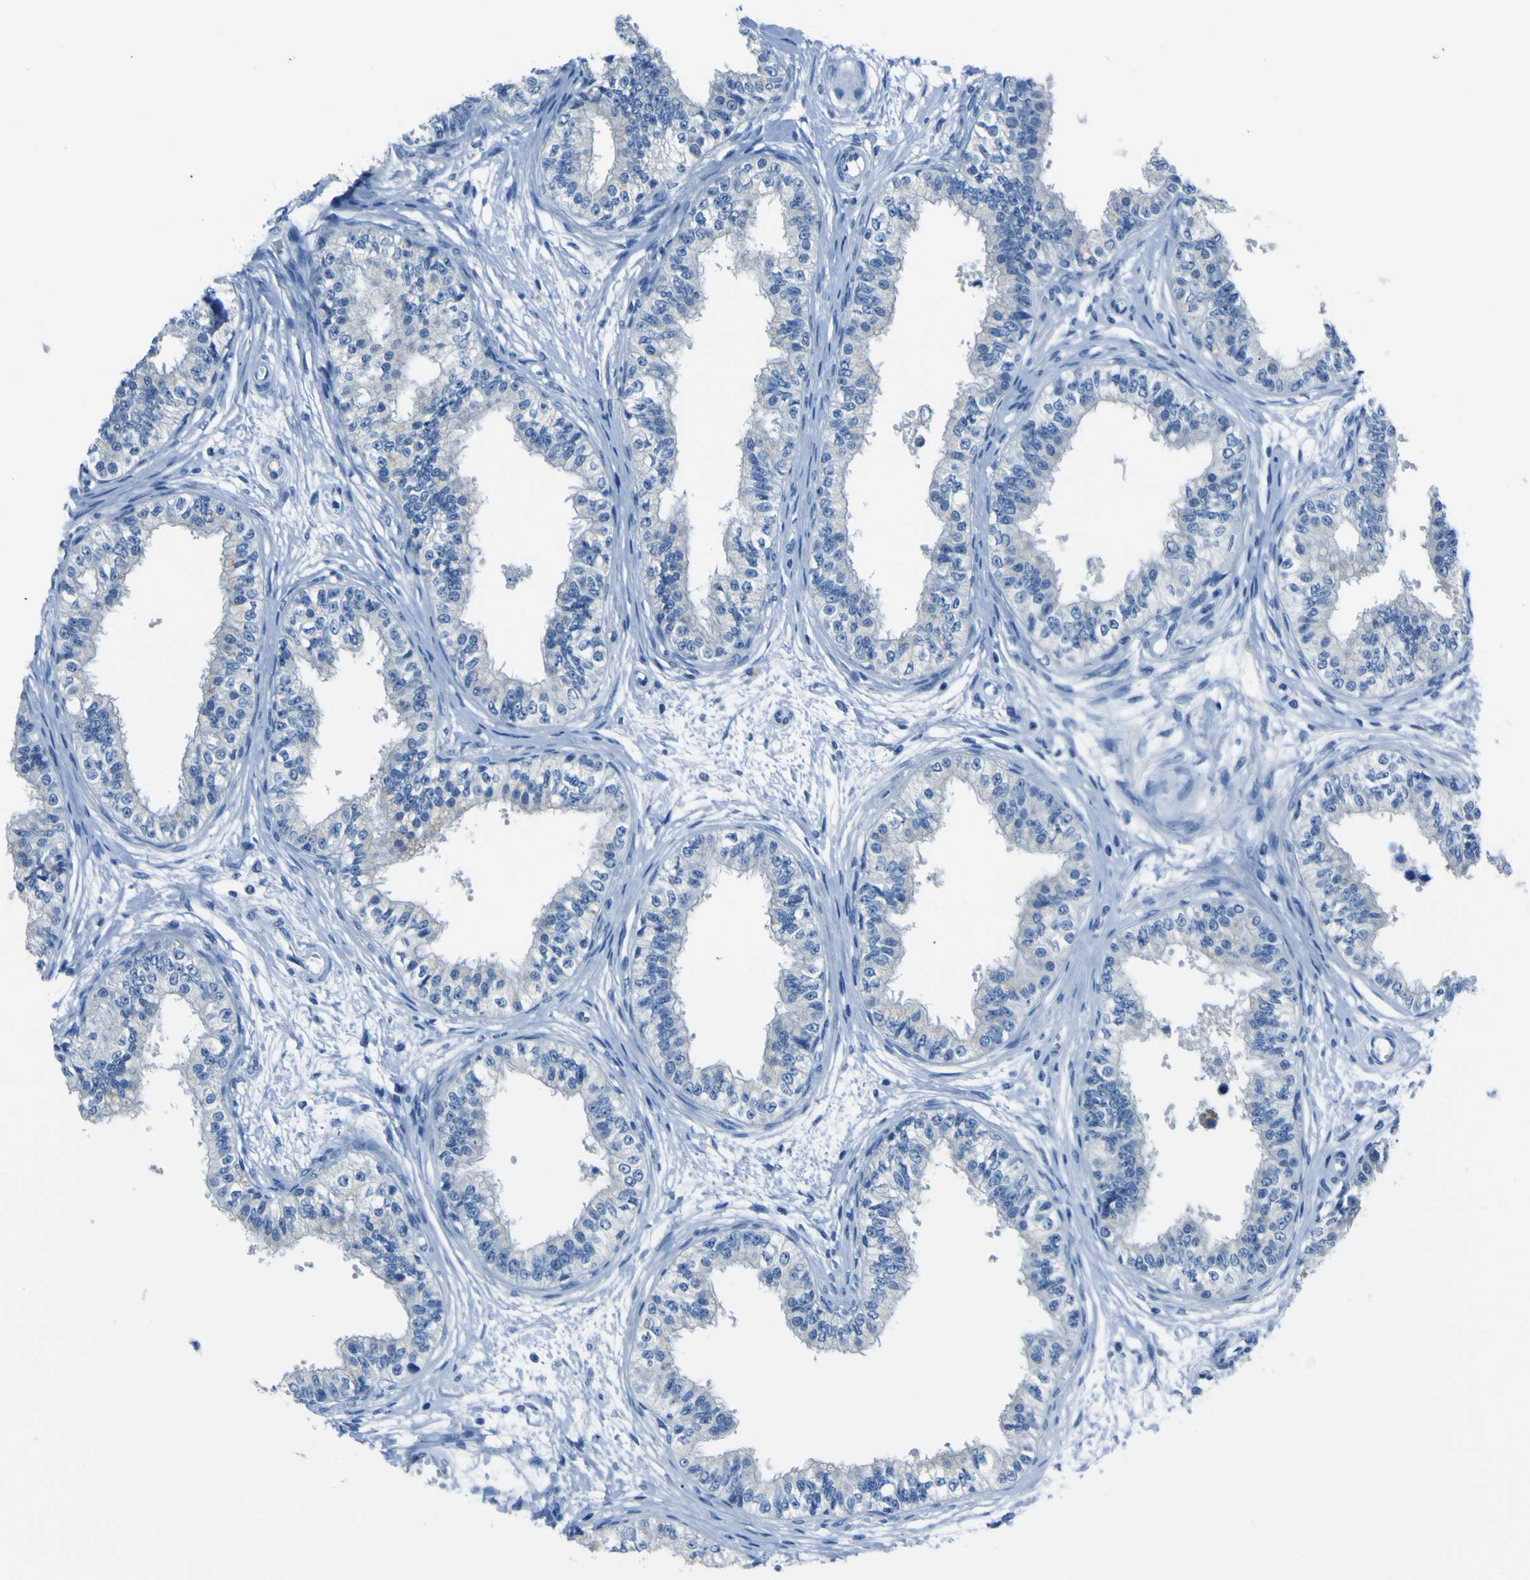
{"staining": {"intensity": "negative", "quantity": "none", "location": "none"}, "tissue": "epididymis", "cell_type": "Glandular cells", "image_type": "normal", "snomed": [{"axis": "morphology", "description": "Normal tissue, NOS"}, {"axis": "morphology", "description": "Adenocarcinoma, metastatic, NOS"}, {"axis": "topography", "description": "Testis"}, {"axis": "topography", "description": "Epididymis"}], "caption": "This is an immunohistochemistry photomicrograph of normal epididymis. There is no positivity in glandular cells.", "gene": "PHKG1", "patient": {"sex": "male", "age": 26}}